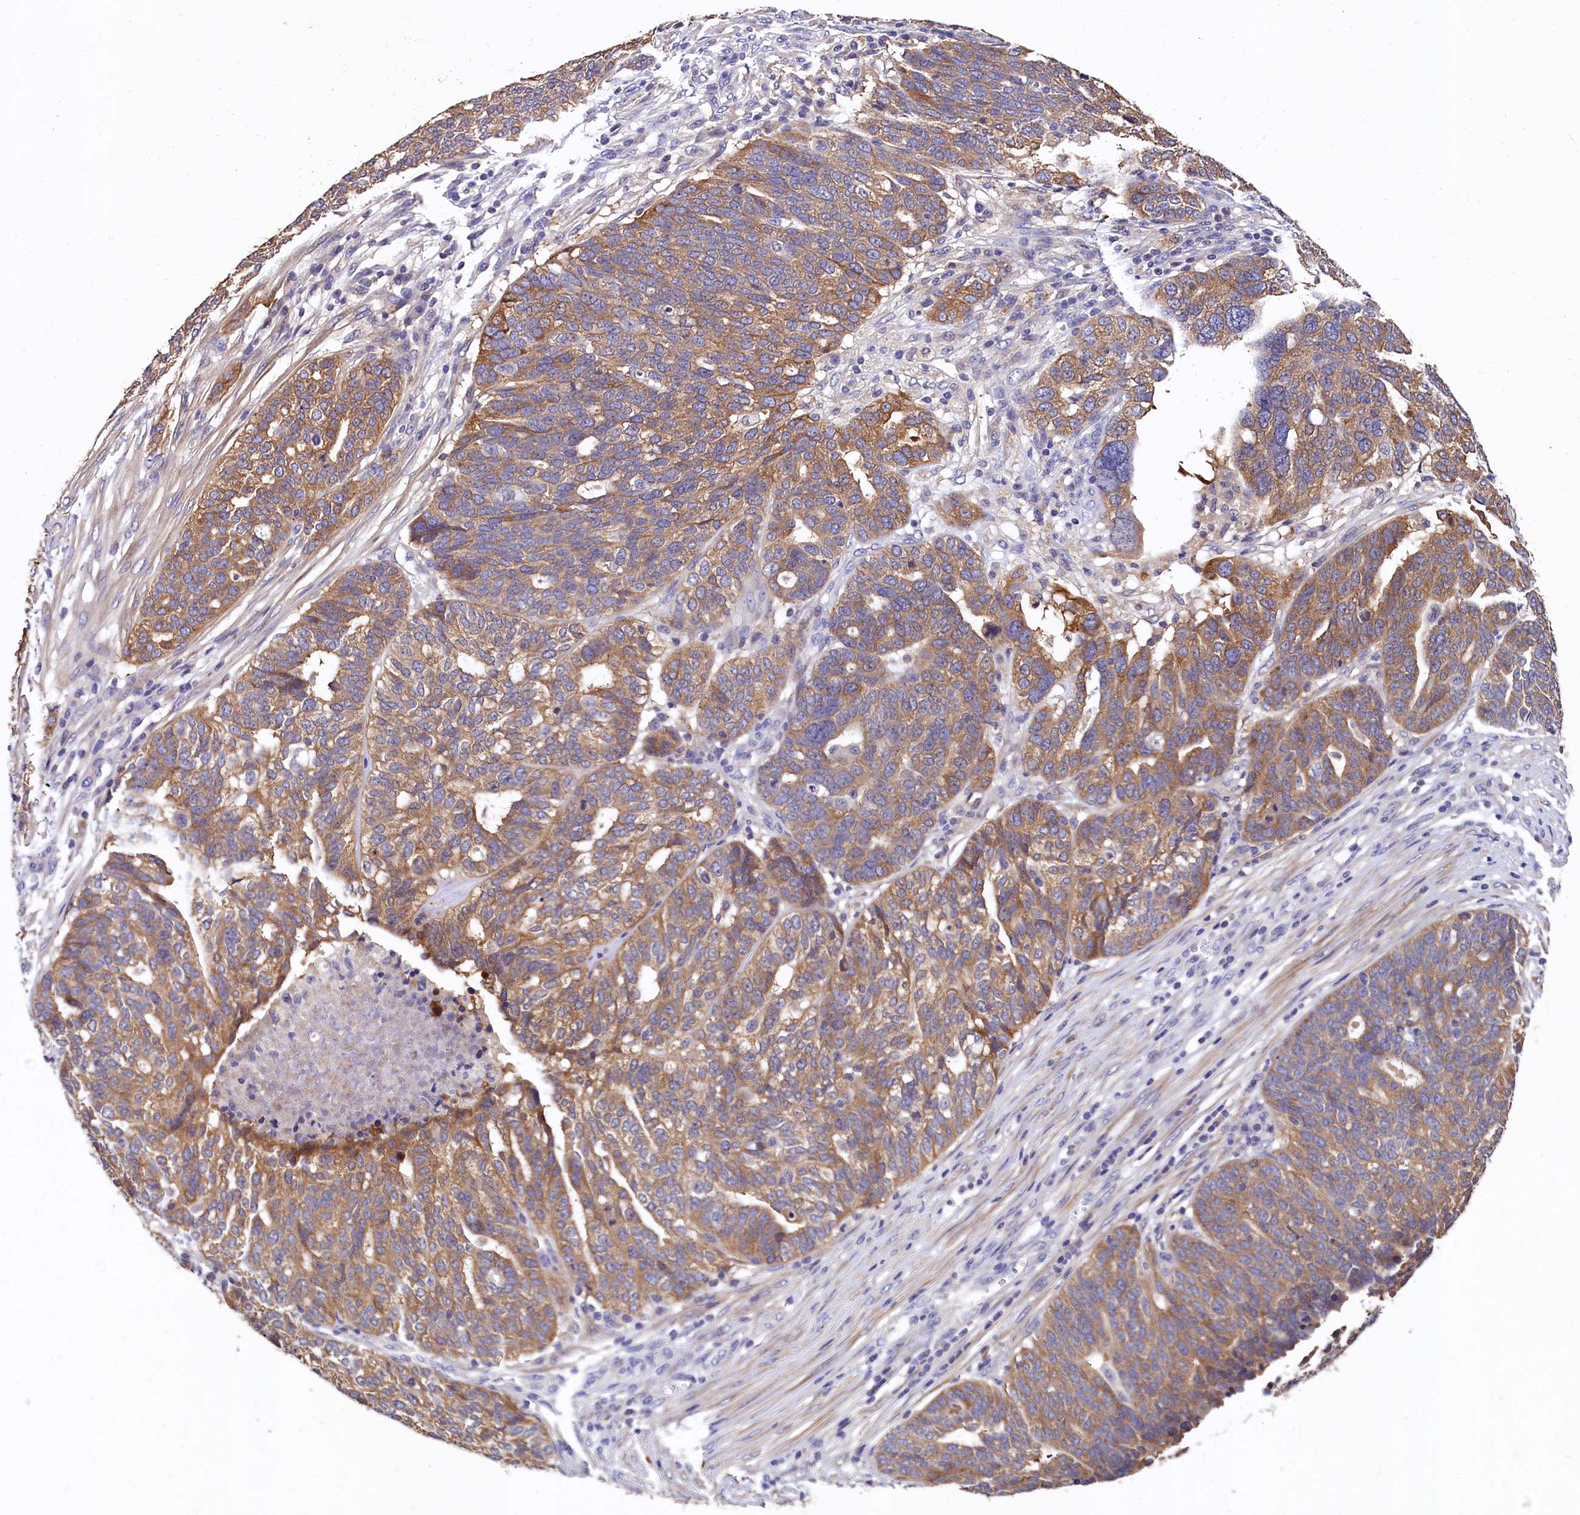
{"staining": {"intensity": "moderate", "quantity": ">75%", "location": "cytoplasmic/membranous"}, "tissue": "ovarian cancer", "cell_type": "Tumor cells", "image_type": "cancer", "snomed": [{"axis": "morphology", "description": "Cystadenocarcinoma, serous, NOS"}, {"axis": "topography", "description": "Ovary"}], "caption": "Ovarian cancer stained with a brown dye demonstrates moderate cytoplasmic/membranous positive expression in about >75% of tumor cells.", "gene": "EPS8L2", "patient": {"sex": "female", "age": 59}}